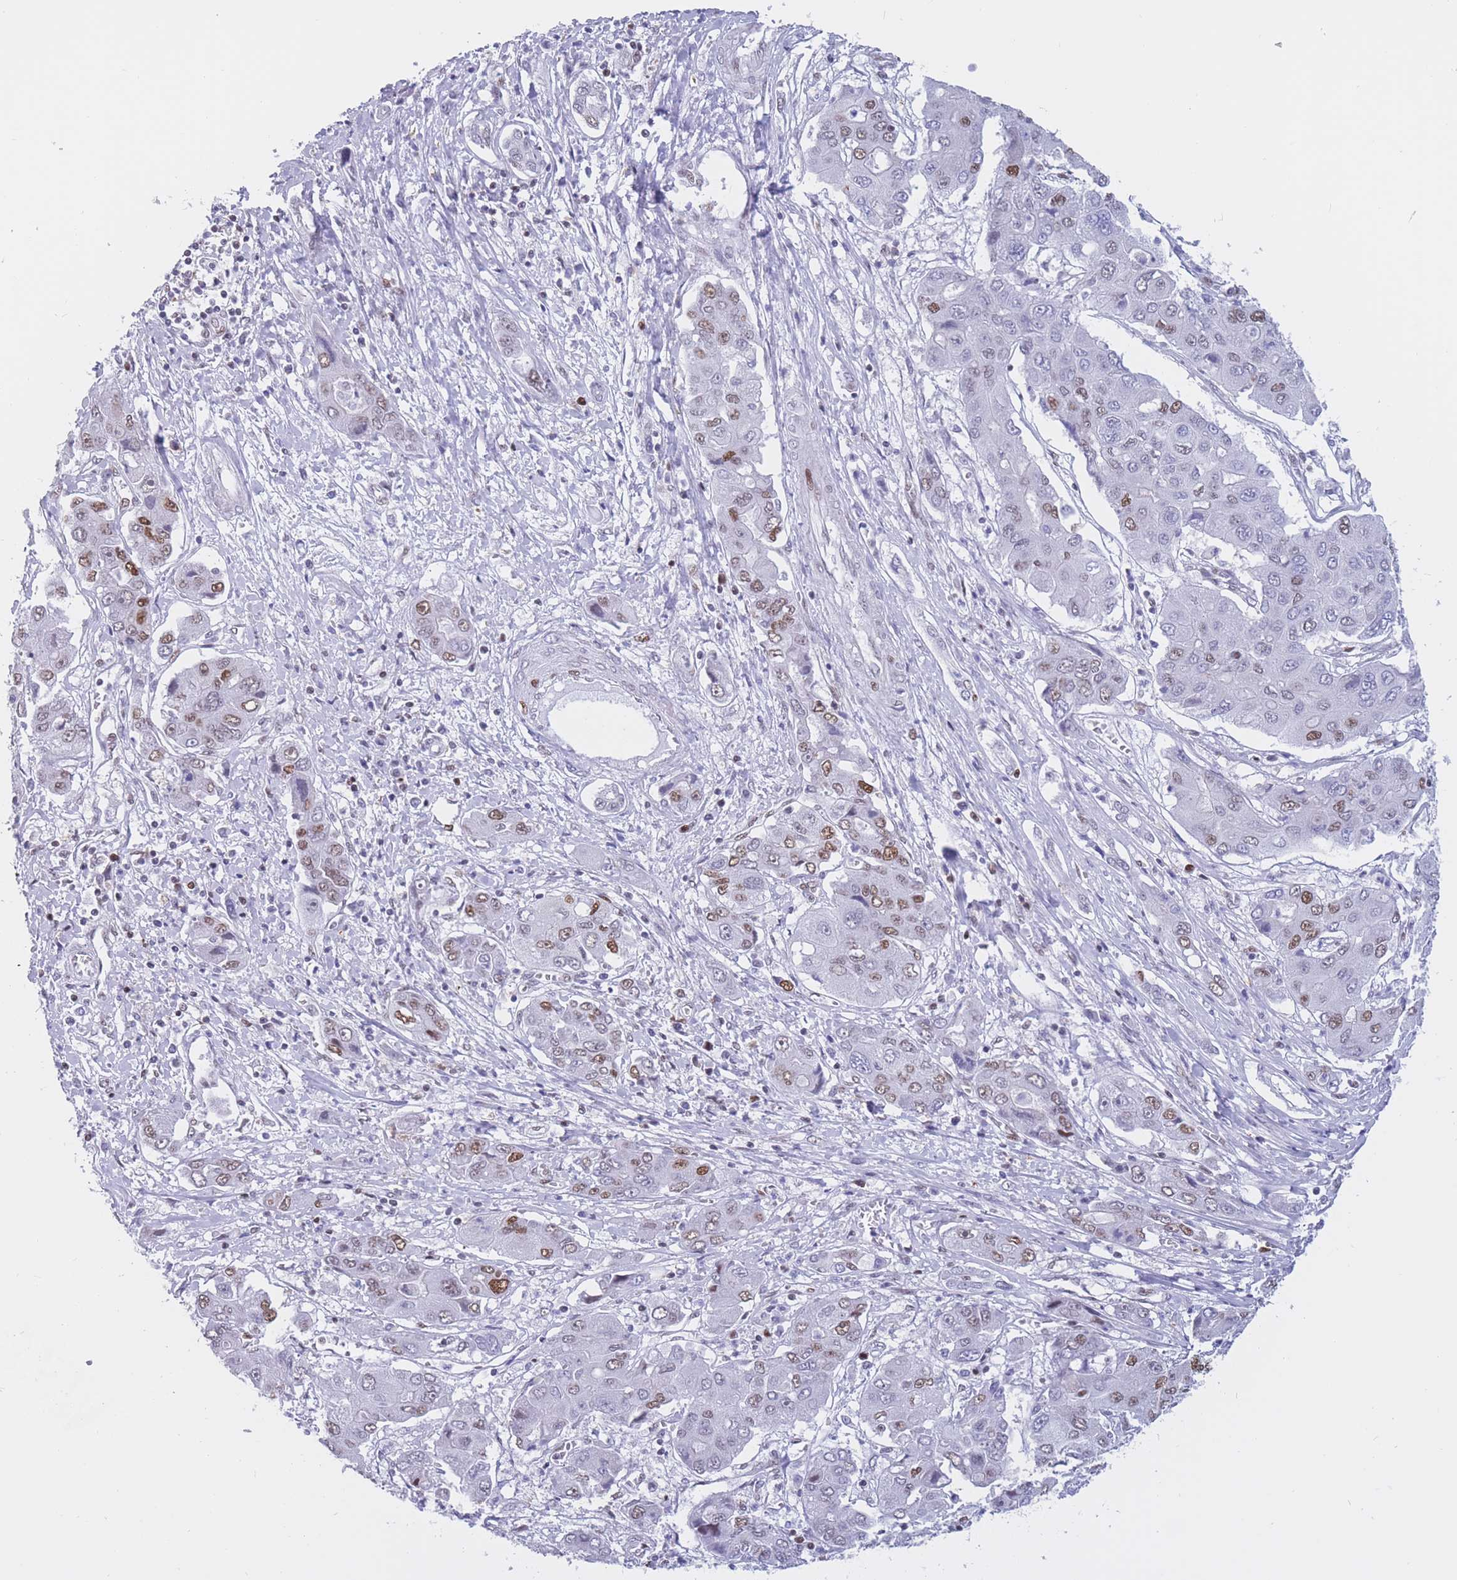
{"staining": {"intensity": "strong", "quantity": ">75%", "location": "nuclear"}, "tissue": "liver cancer", "cell_type": "Tumor cells", "image_type": "cancer", "snomed": [{"axis": "morphology", "description": "Cholangiocarcinoma"}, {"axis": "topography", "description": "Liver"}], "caption": "DAB (3,3'-diaminobenzidine) immunohistochemical staining of human liver cholangiocarcinoma reveals strong nuclear protein expression in approximately >75% of tumor cells.", "gene": "NASP", "patient": {"sex": "male", "age": 67}}